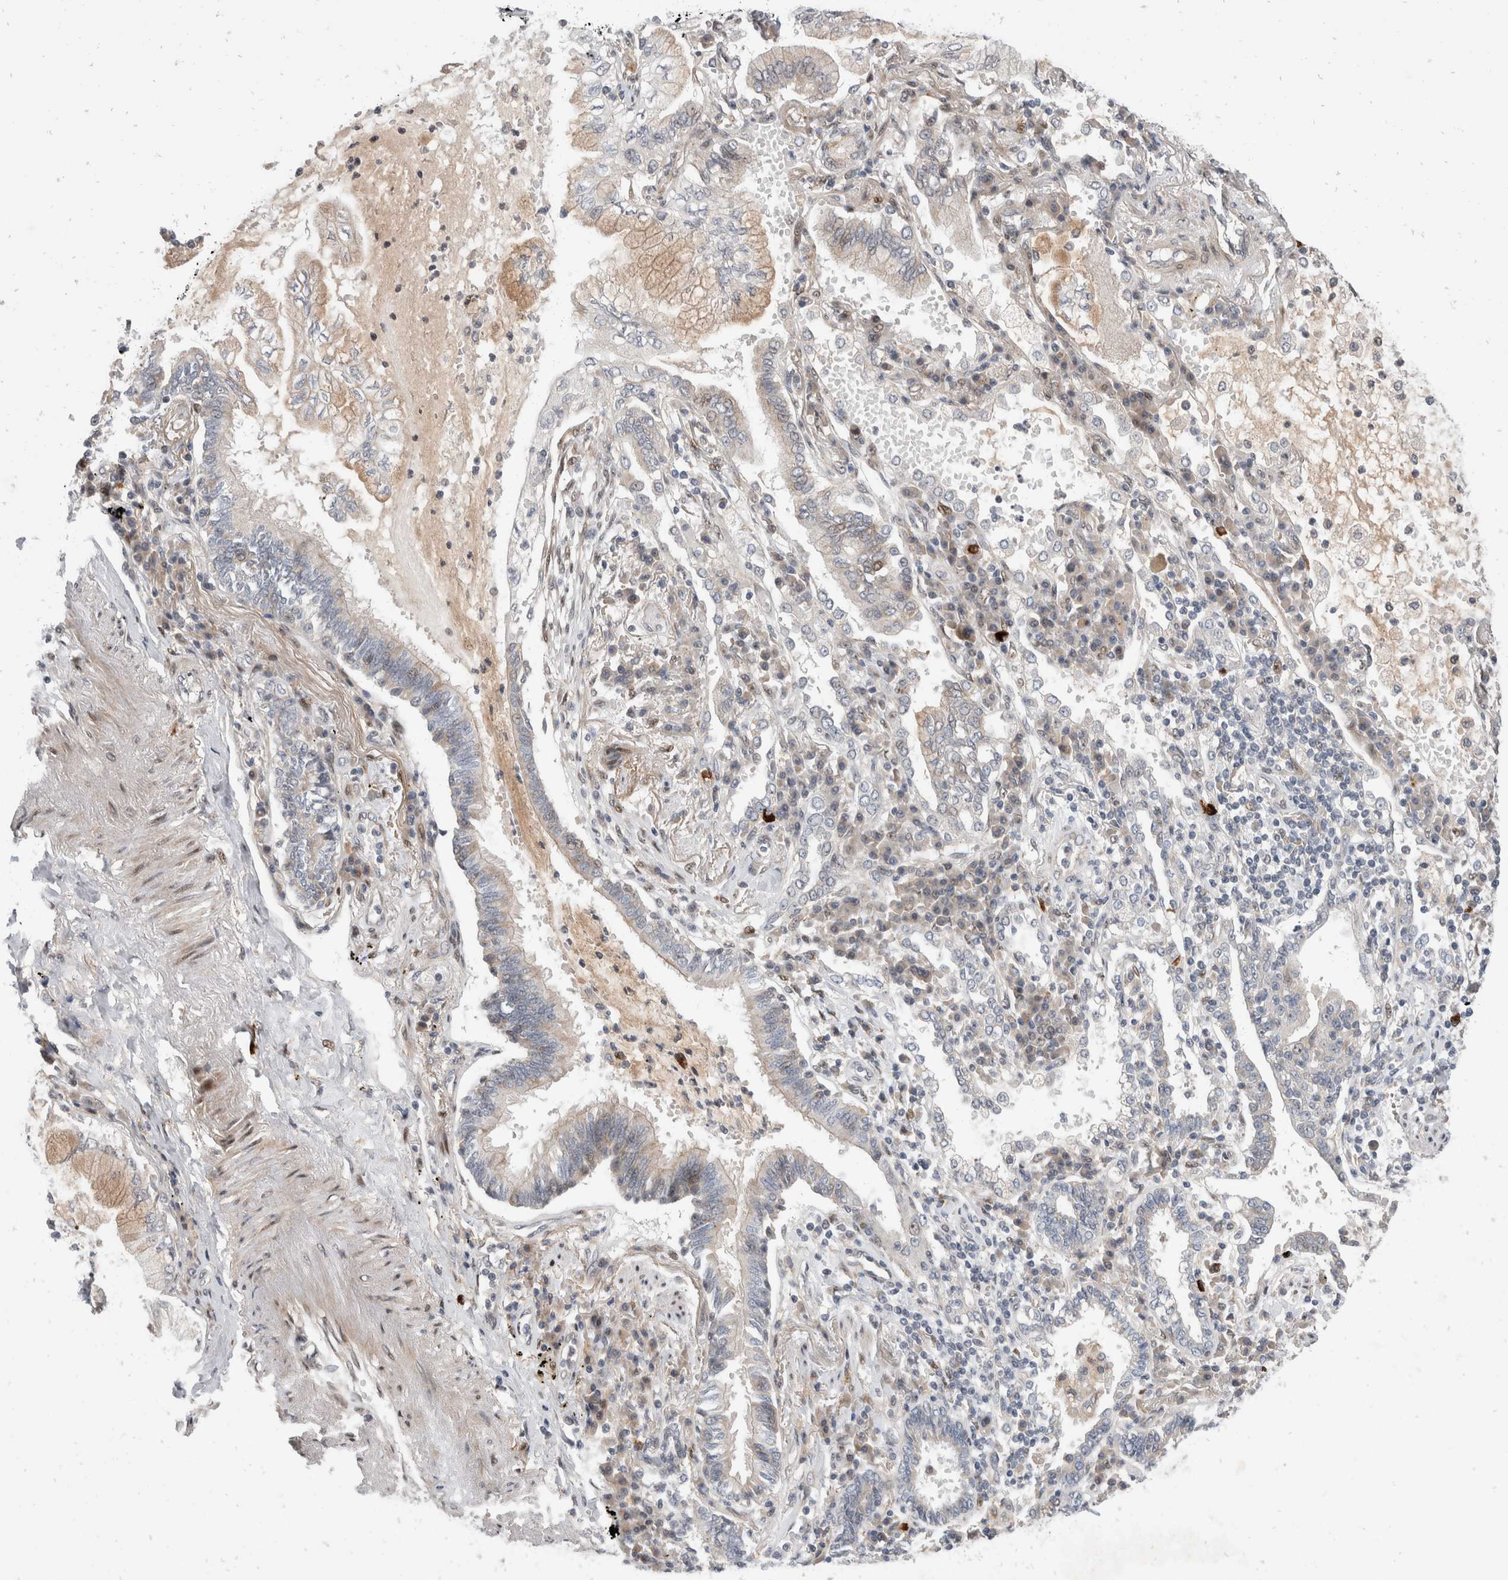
{"staining": {"intensity": "moderate", "quantity": ">75%", "location": "cytoplasmic/membranous"}, "tissue": "lung cancer", "cell_type": "Tumor cells", "image_type": "cancer", "snomed": [{"axis": "morphology", "description": "Adenocarcinoma, NOS"}, {"axis": "topography", "description": "Lung"}], "caption": "A brown stain highlights moderate cytoplasmic/membranous positivity of a protein in human lung cancer (adenocarcinoma) tumor cells.", "gene": "ZNF703", "patient": {"sex": "female", "age": 70}}